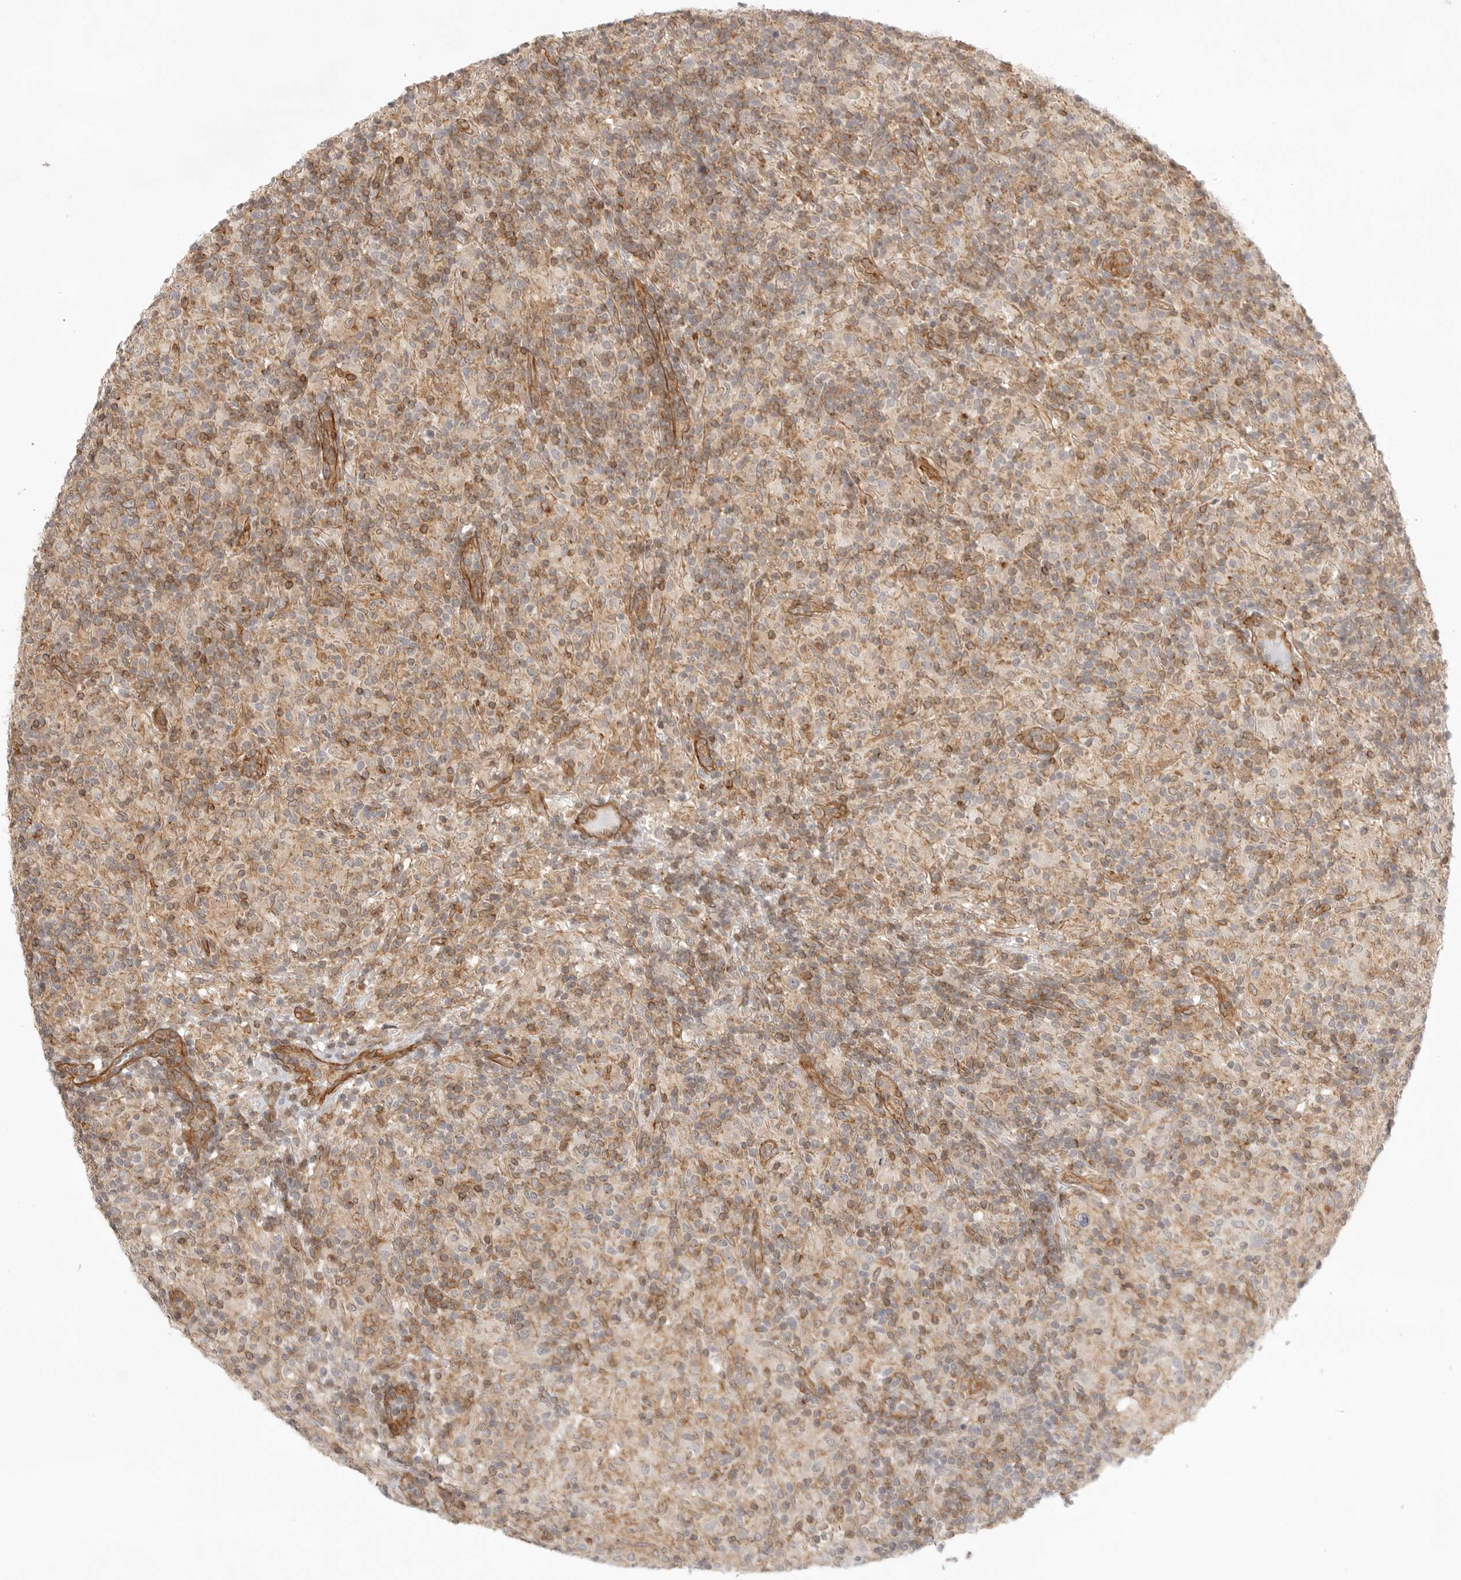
{"staining": {"intensity": "moderate", "quantity": "<25%", "location": "cytoplasmic/membranous"}, "tissue": "lymphoma", "cell_type": "Tumor cells", "image_type": "cancer", "snomed": [{"axis": "morphology", "description": "Hodgkin's disease, NOS"}, {"axis": "topography", "description": "Lymph node"}], "caption": "Brown immunohistochemical staining in human Hodgkin's disease displays moderate cytoplasmic/membranous staining in approximately <25% of tumor cells. (IHC, brightfield microscopy, high magnification).", "gene": "ATOH7", "patient": {"sex": "male", "age": 70}}